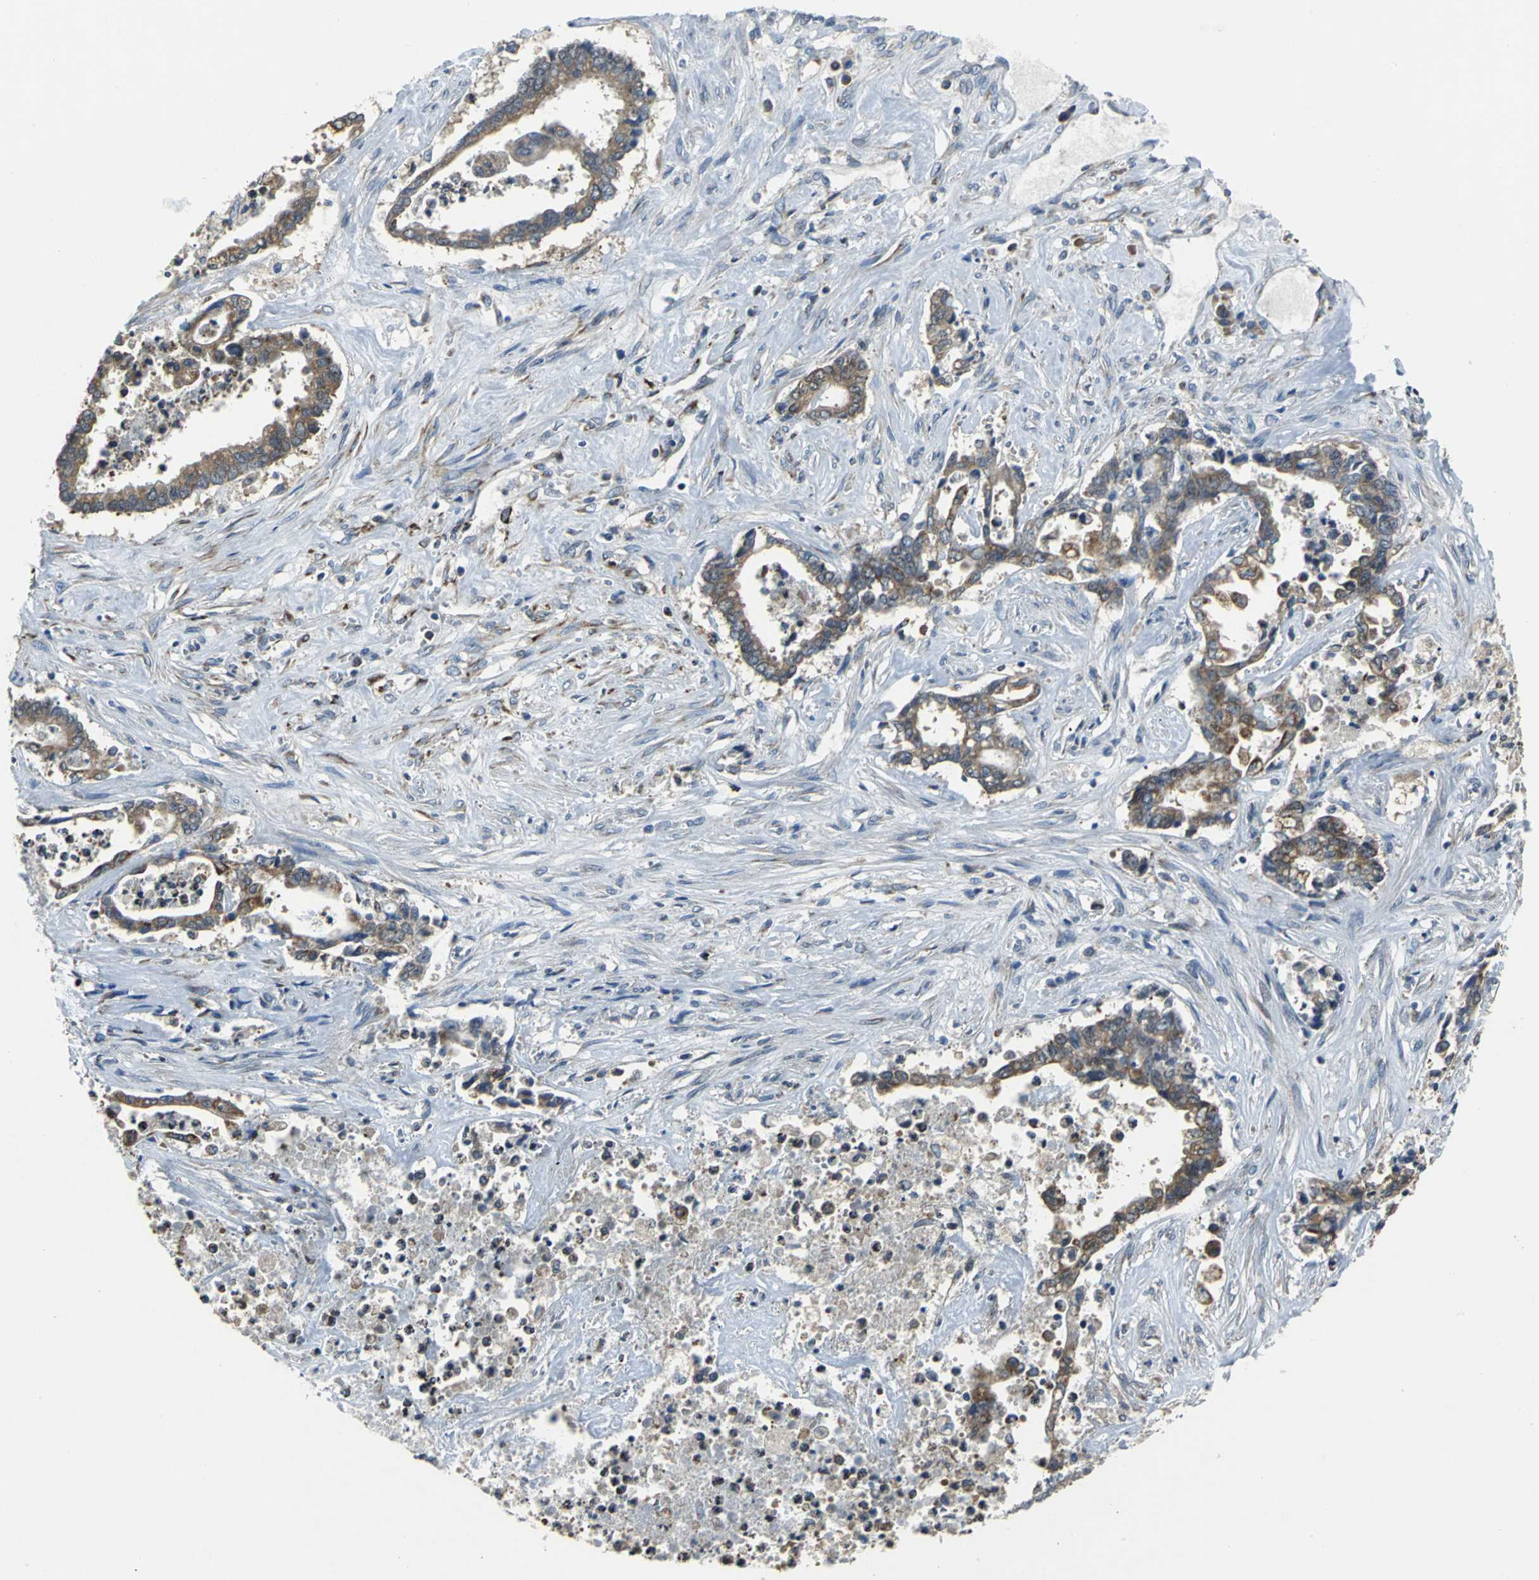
{"staining": {"intensity": "moderate", "quantity": ">75%", "location": "cytoplasmic/membranous"}, "tissue": "liver cancer", "cell_type": "Tumor cells", "image_type": "cancer", "snomed": [{"axis": "morphology", "description": "Cholangiocarcinoma"}, {"axis": "topography", "description": "Liver"}], "caption": "Human liver cancer stained with a brown dye shows moderate cytoplasmic/membranous positive staining in about >75% of tumor cells.", "gene": "EIF5A", "patient": {"sex": "male", "age": 57}}